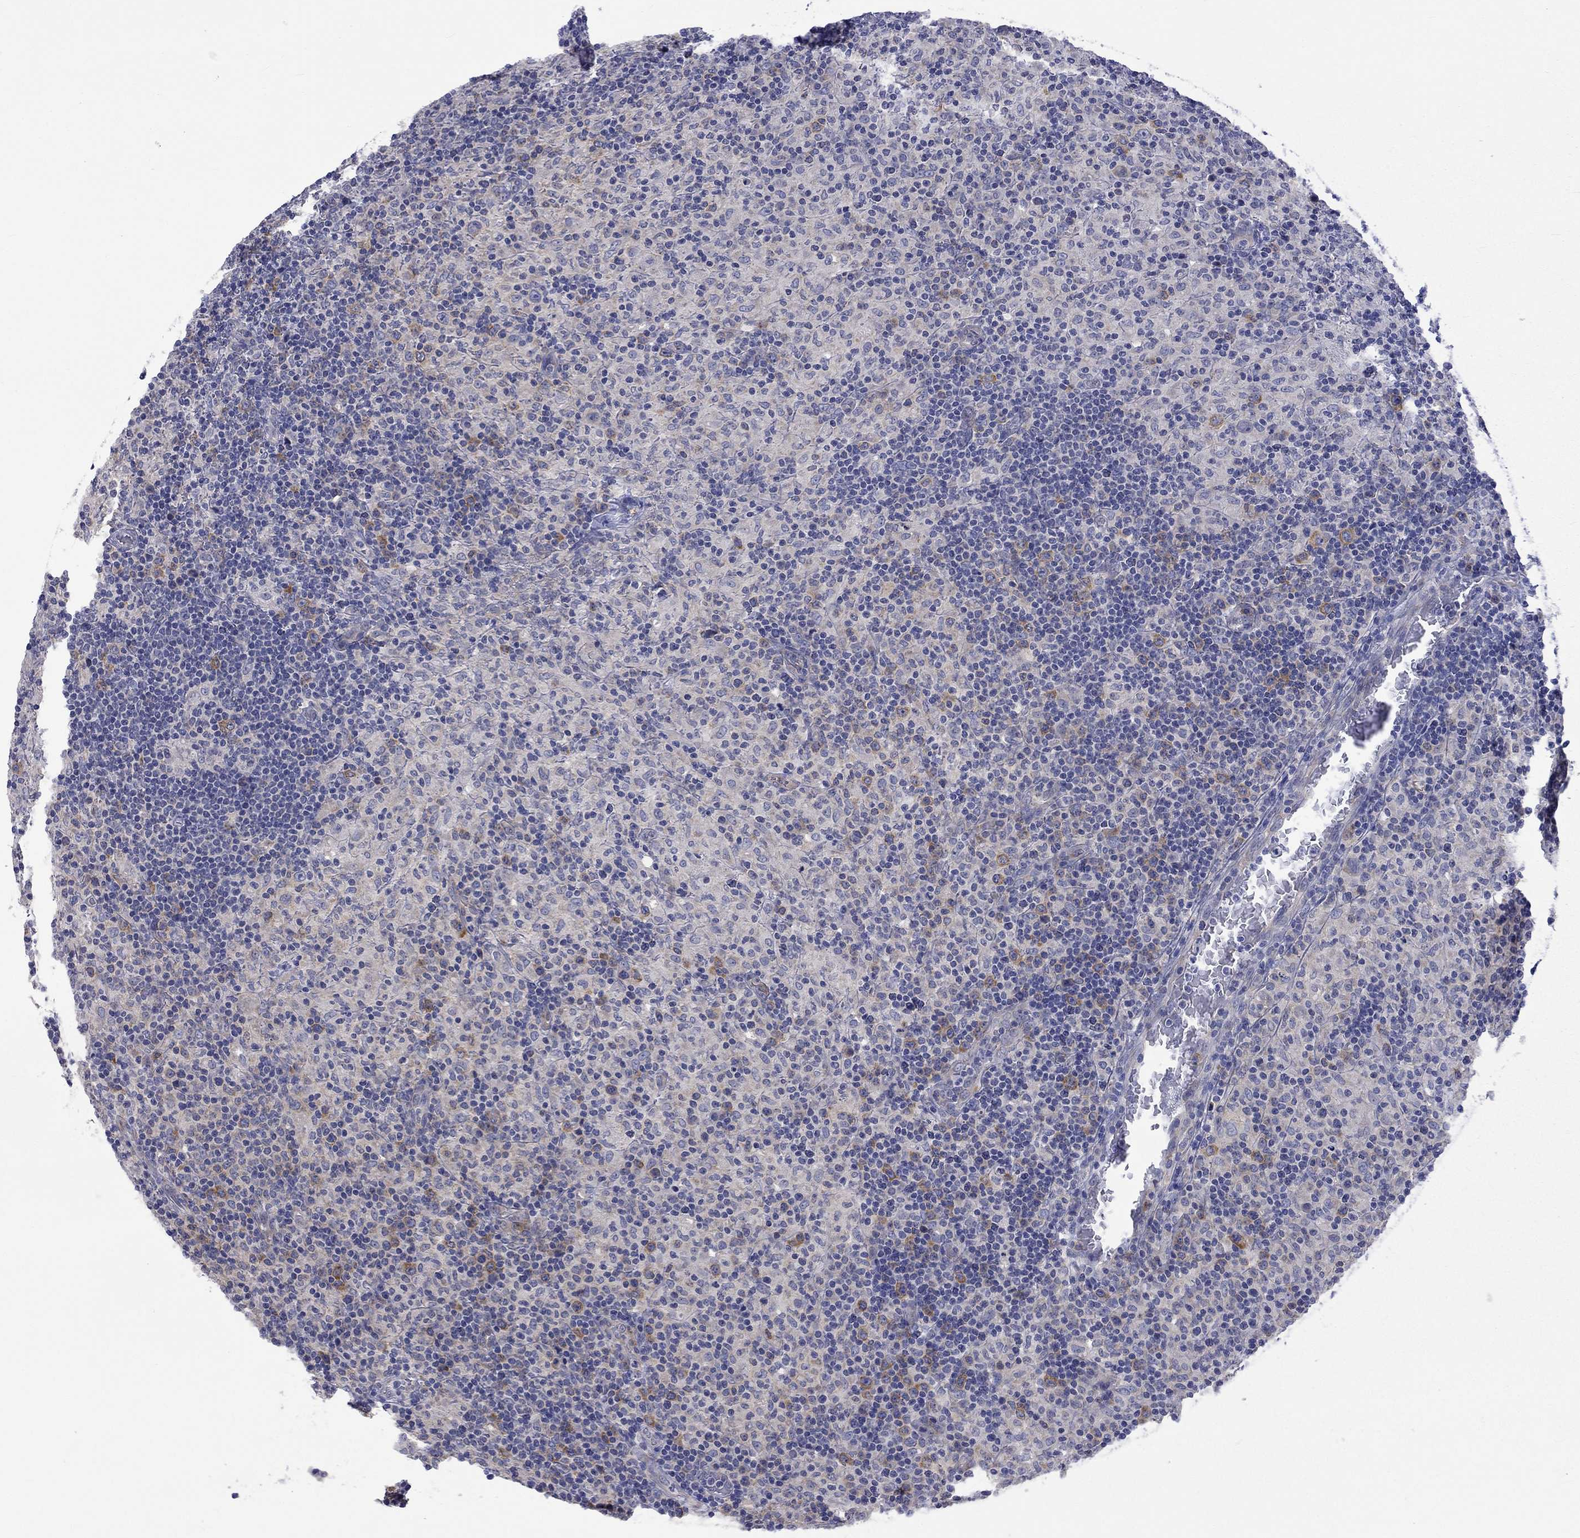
{"staining": {"intensity": "negative", "quantity": "none", "location": "none"}, "tissue": "lymphoma", "cell_type": "Tumor cells", "image_type": "cancer", "snomed": [{"axis": "morphology", "description": "Hodgkin's disease, NOS"}, {"axis": "topography", "description": "Lymph node"}], "caption": "This is an immunohistochemistry (IHC) histopathology image of Hodgkin's disease. There is no expression in tumor cells.", "gene": "CERS1", "patient": {"sex": "male", "age": 70}}